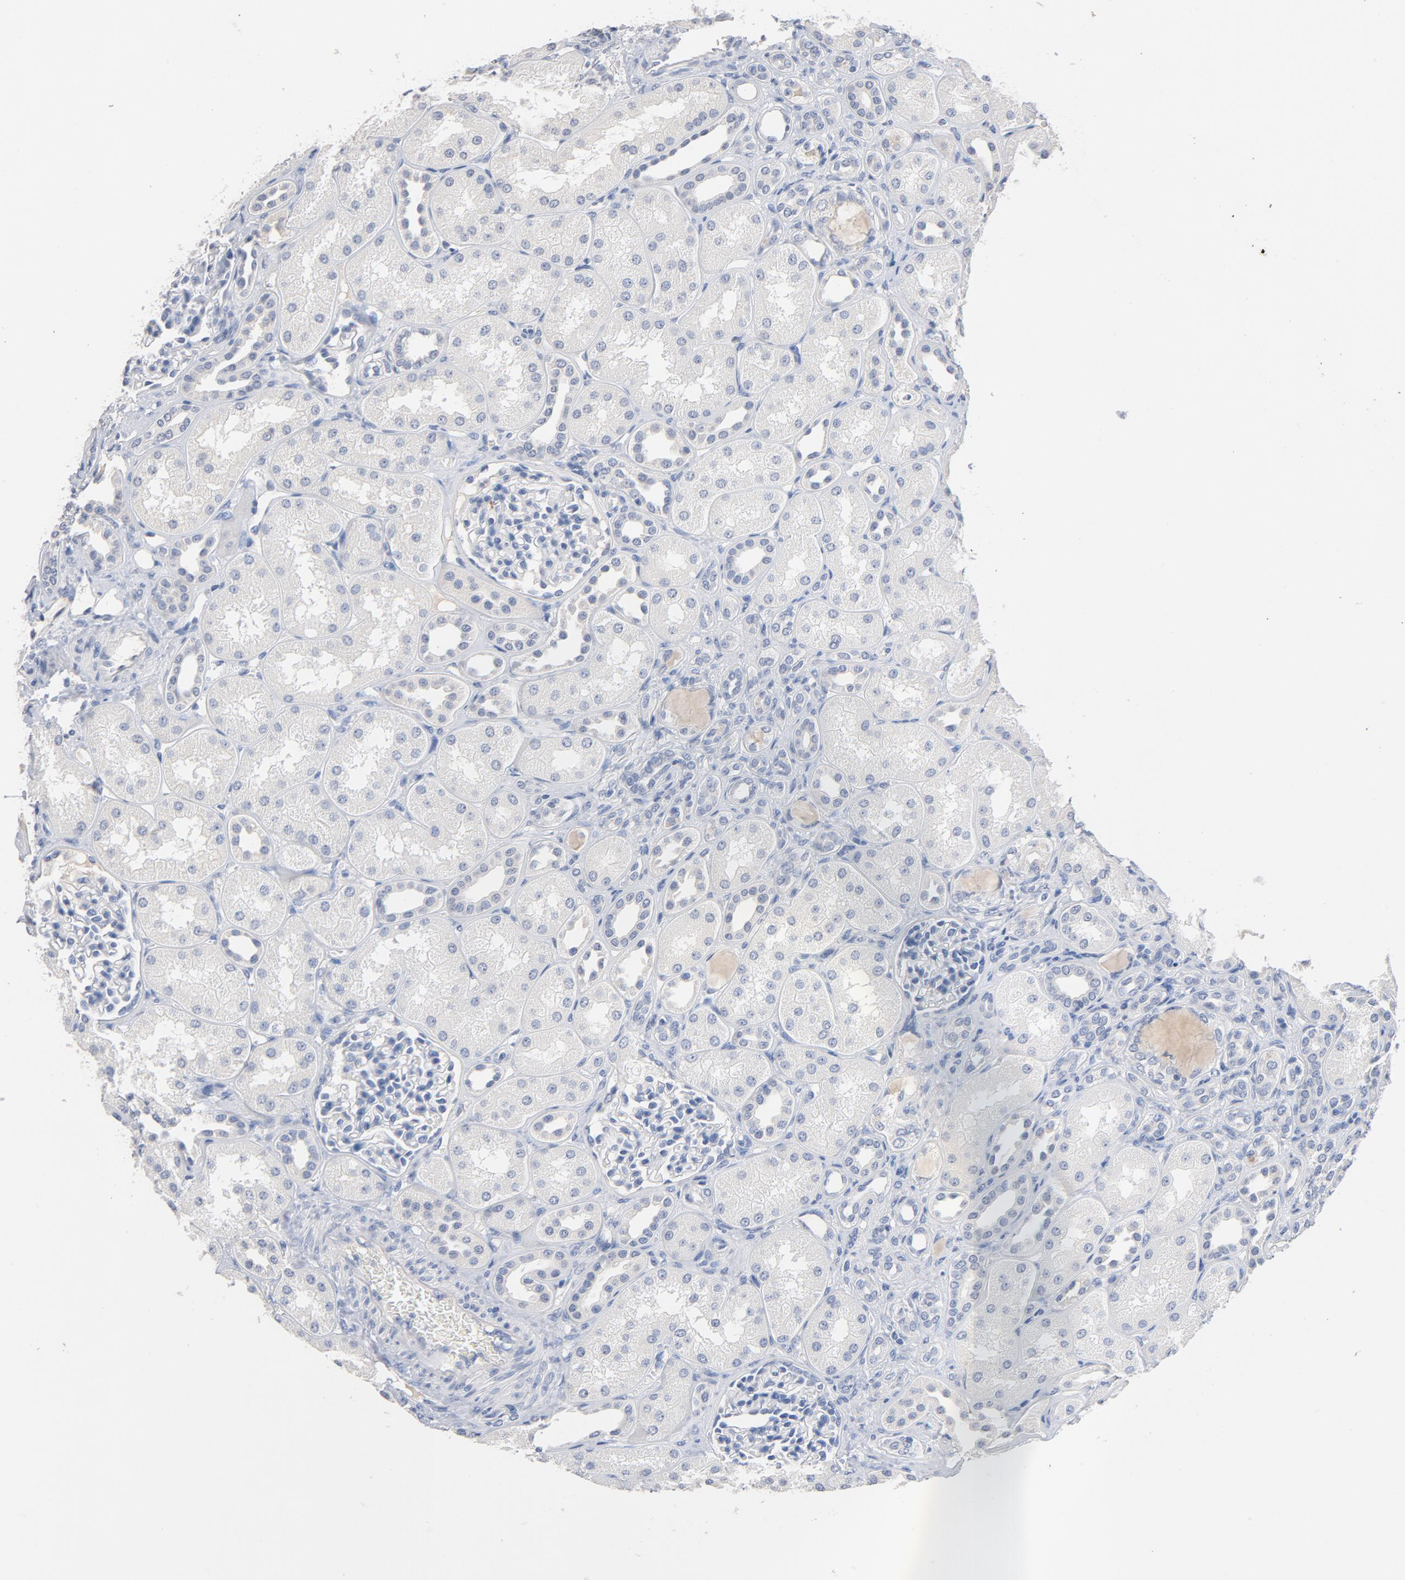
{"staining": {"intensity": "negative", "quantity": "none", "location": "none"}, "tissue": "kidney", "cell_type": "Cells in glomeruli", "image_type": "normal", "snomed": [{"axis": "morphology", "description": "Normal tissue, NOS"}, {"axis": "topography", "description": "Kidney"}], "caption": "The image reveals no significant expression in cells in glomeruli of kidney. (DAB (3,3'-diaminobenzidine) immunohistochemistry (IHC) visualized using brightfield microscopy, high magnification).", "gene": "ZCCHC13", "patient": {"sex": "male", "age": 7}}